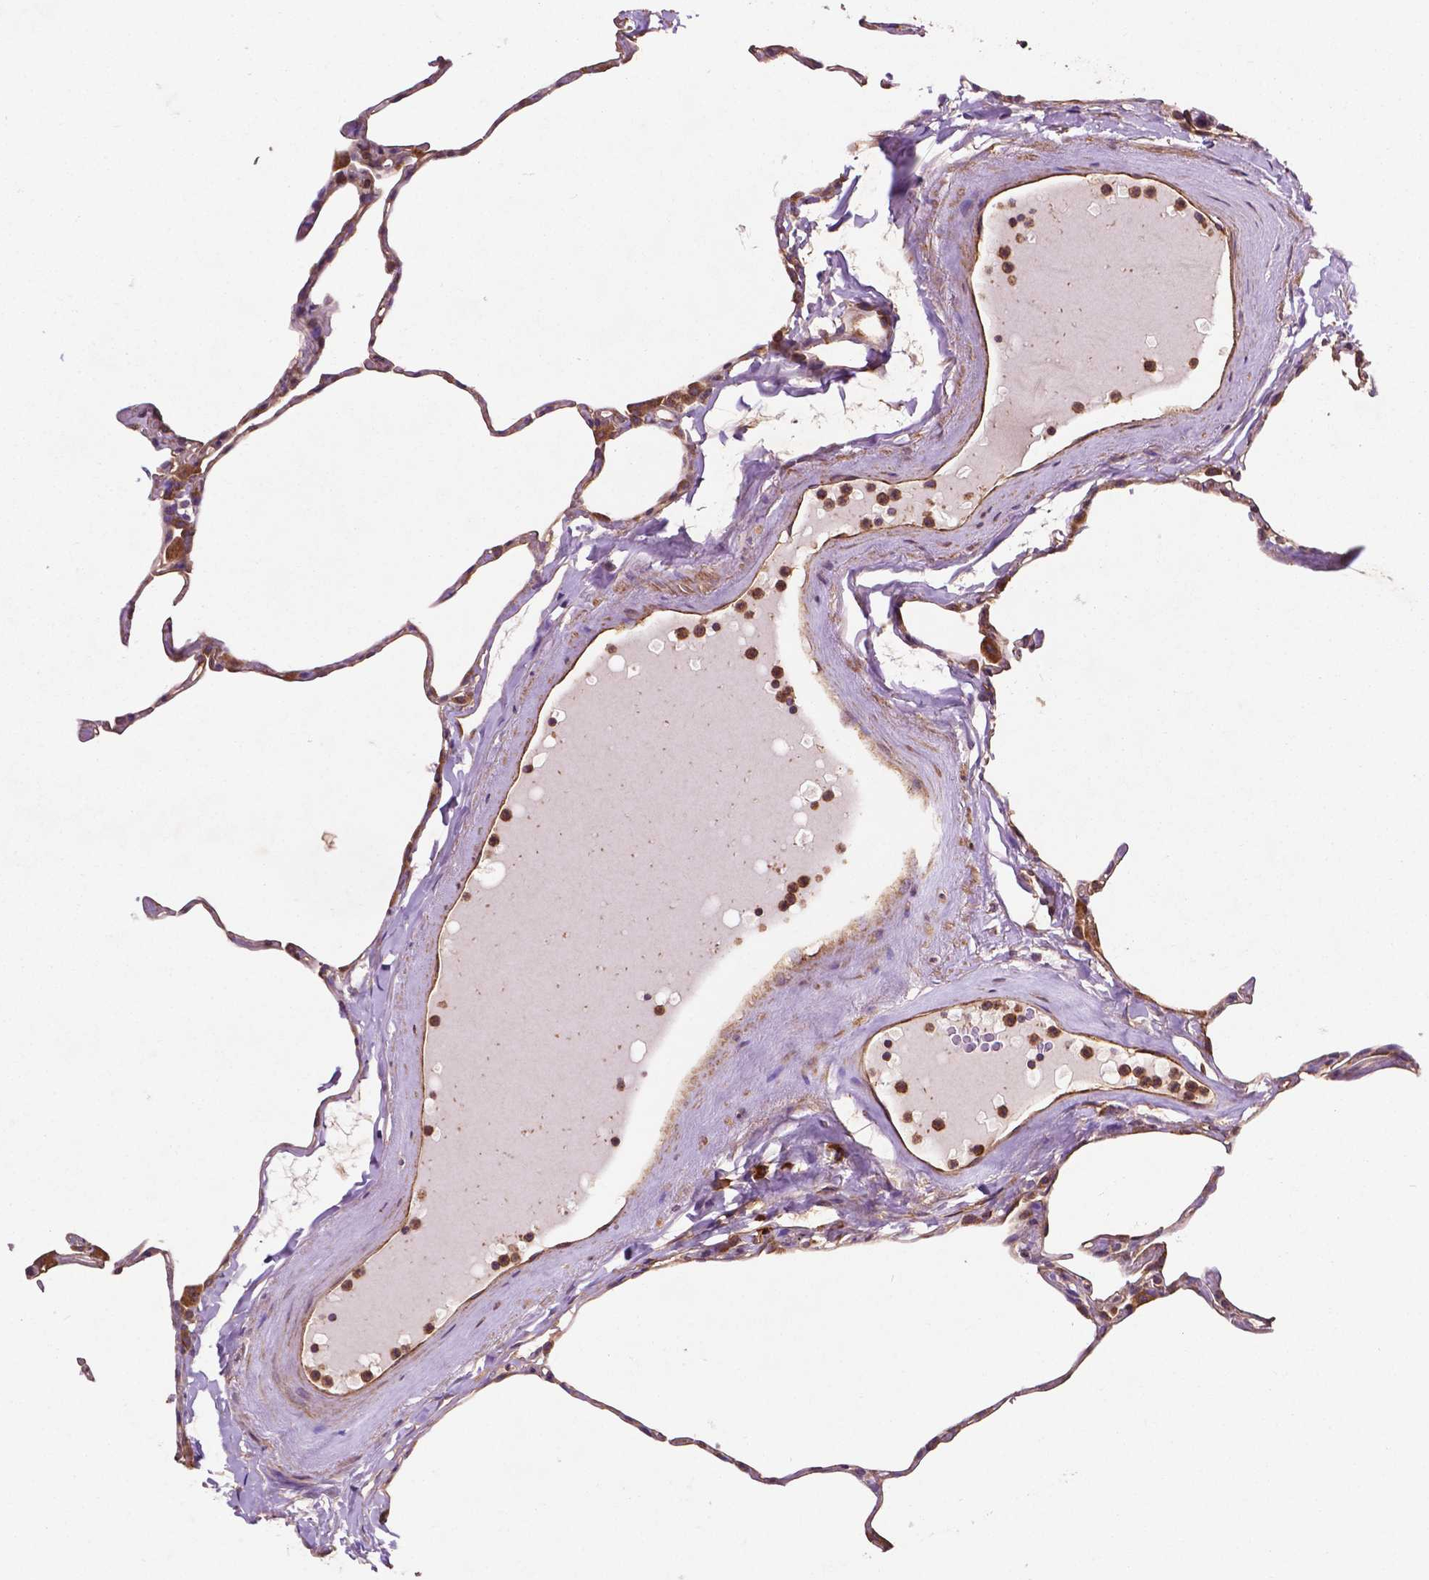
{"staining": {"intensity": "moderate", "quantity": "25%-75%", "location": "cytoplasmic/membranous"}, "tissue": "lung", "cell_type": "Alveolar cells", "image_type": "normal", "snomed": [{"axis": "morphology", "description": "Normal tissue, NOS"}, {"axis": "topography", "description": "Lung"}], "caption": "Benign lung was stained to show a protein in brown. There is medium levels of moderate cytoplasmic/membranous staining in about 25%-75% of alveolar cells. Using DAB (brown) and hematoxylin (blue) stains, captured at high magnification using brightfield microscopy.", "gene": "CCDC71L", "patient": {"sex": "male", "age": 65}}